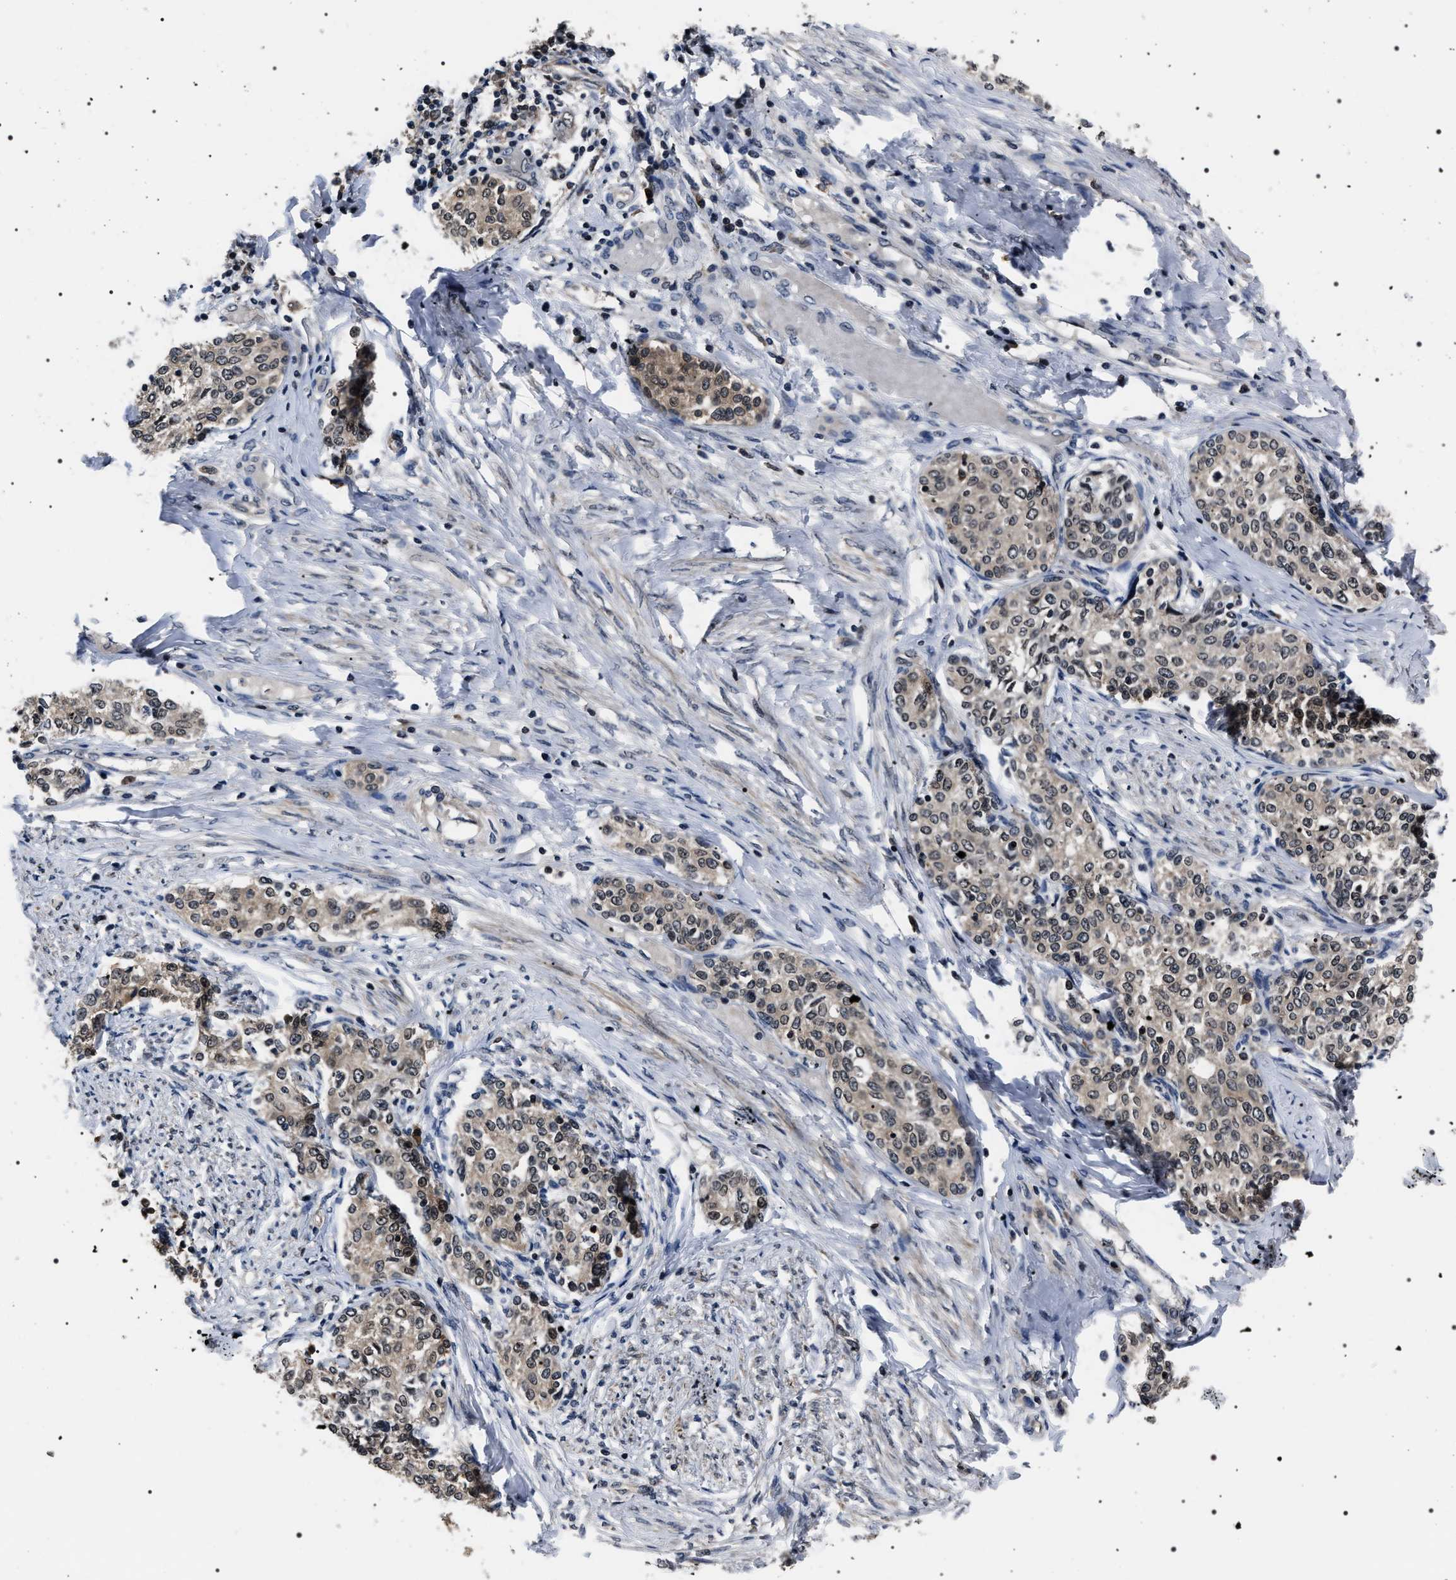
{"staining": {"intensity": "weak", "quantity": ">75%", "location": "cytoplasmic/membranous,nuclear"}, "tissue": "cervical cancer", "cell_type": "Tumor cells", "image_type": "cancer", "snomed": [{"axis": "morphology", "description": "Squamous cell carcinoma, NOS"}, {"axis": "morphology", "description": "Adenocarcinoma, NOS"}, {"axis": "topography", "description": "Cervix"}], "caption": "Immunohistochemistry (IHC) photomicrograph of neoplastic tissue: adenocarcinoma (cervical) stained using immunohistochemistry (IHC) reveals low levels of weak protein expression localized specifically in the cytoplasmic/membranous and nuclear of tumor cells, appearing as a cytoplasmic/membranous and nuclear brown color.", "gene": "SIPA1", "patient": {"sex": "female", "age": 52}}